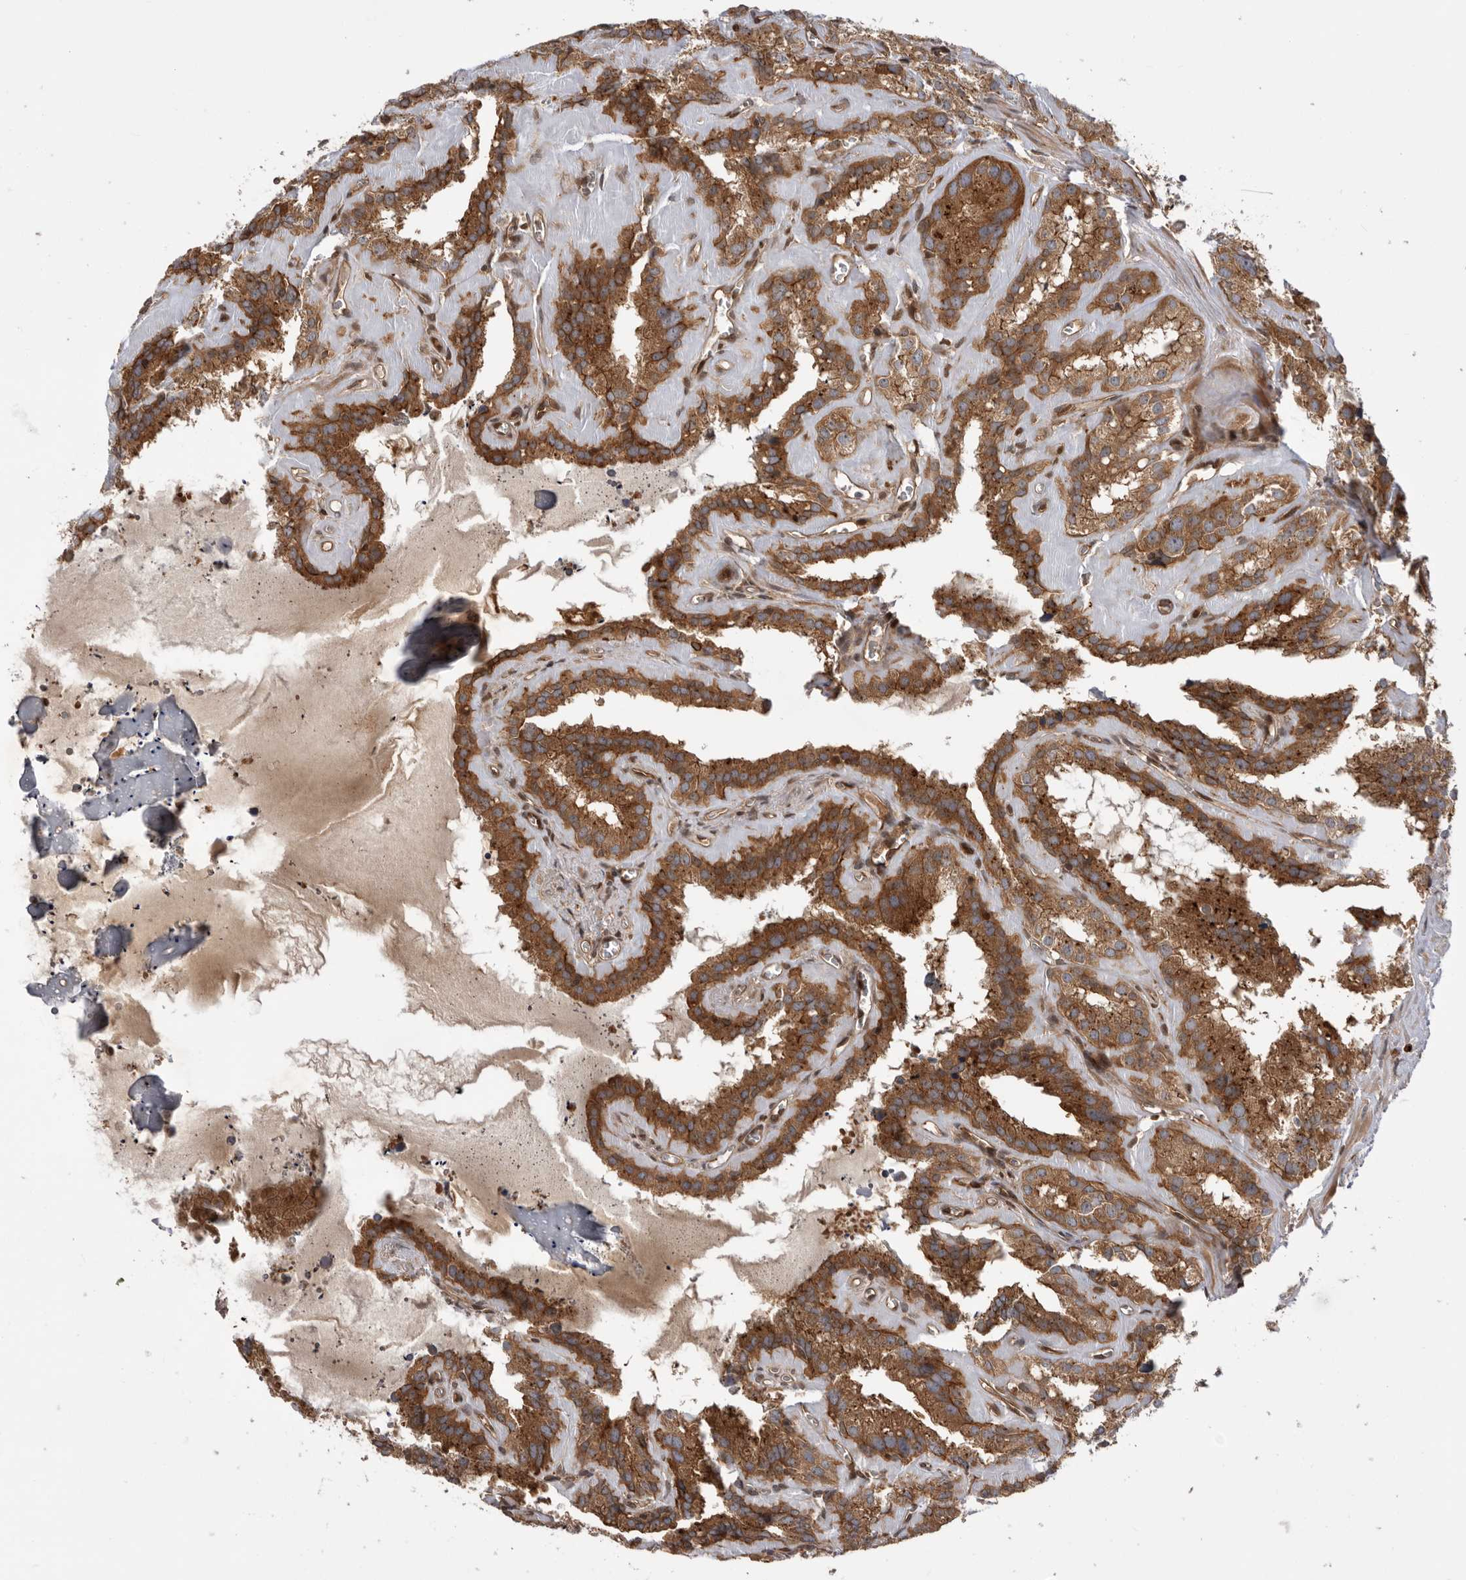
{"staining": {"intensity": "moderate", "quantity": ">75%", "location": "cytoplasmic/membranous"}, "tissue": "seminal vesicle", "cell_type": "Glandular cells", "image_type": "normal", "snomed": [{"axis": "morphology", "description": "Normal tissue, NOS"}, {"axis": "topography", "description": "Prostate"}, {"axis": "topography", "description": "Seminal veicle"}], "caption": "An immunohistochemistry micrograph of benign tissue is shown. Protein staining in brown labels moderate cytoplasmic/membranous positivity in seminal vesicle within glandular cells. Using DAB (3,3'-diaminobenzidine) (brown) and hematoxylin (blue) stains, captured at high magnification using brightfield microscopy.", "gene": "DHDDS", "patient": {"sex": "male", "age": 59}}